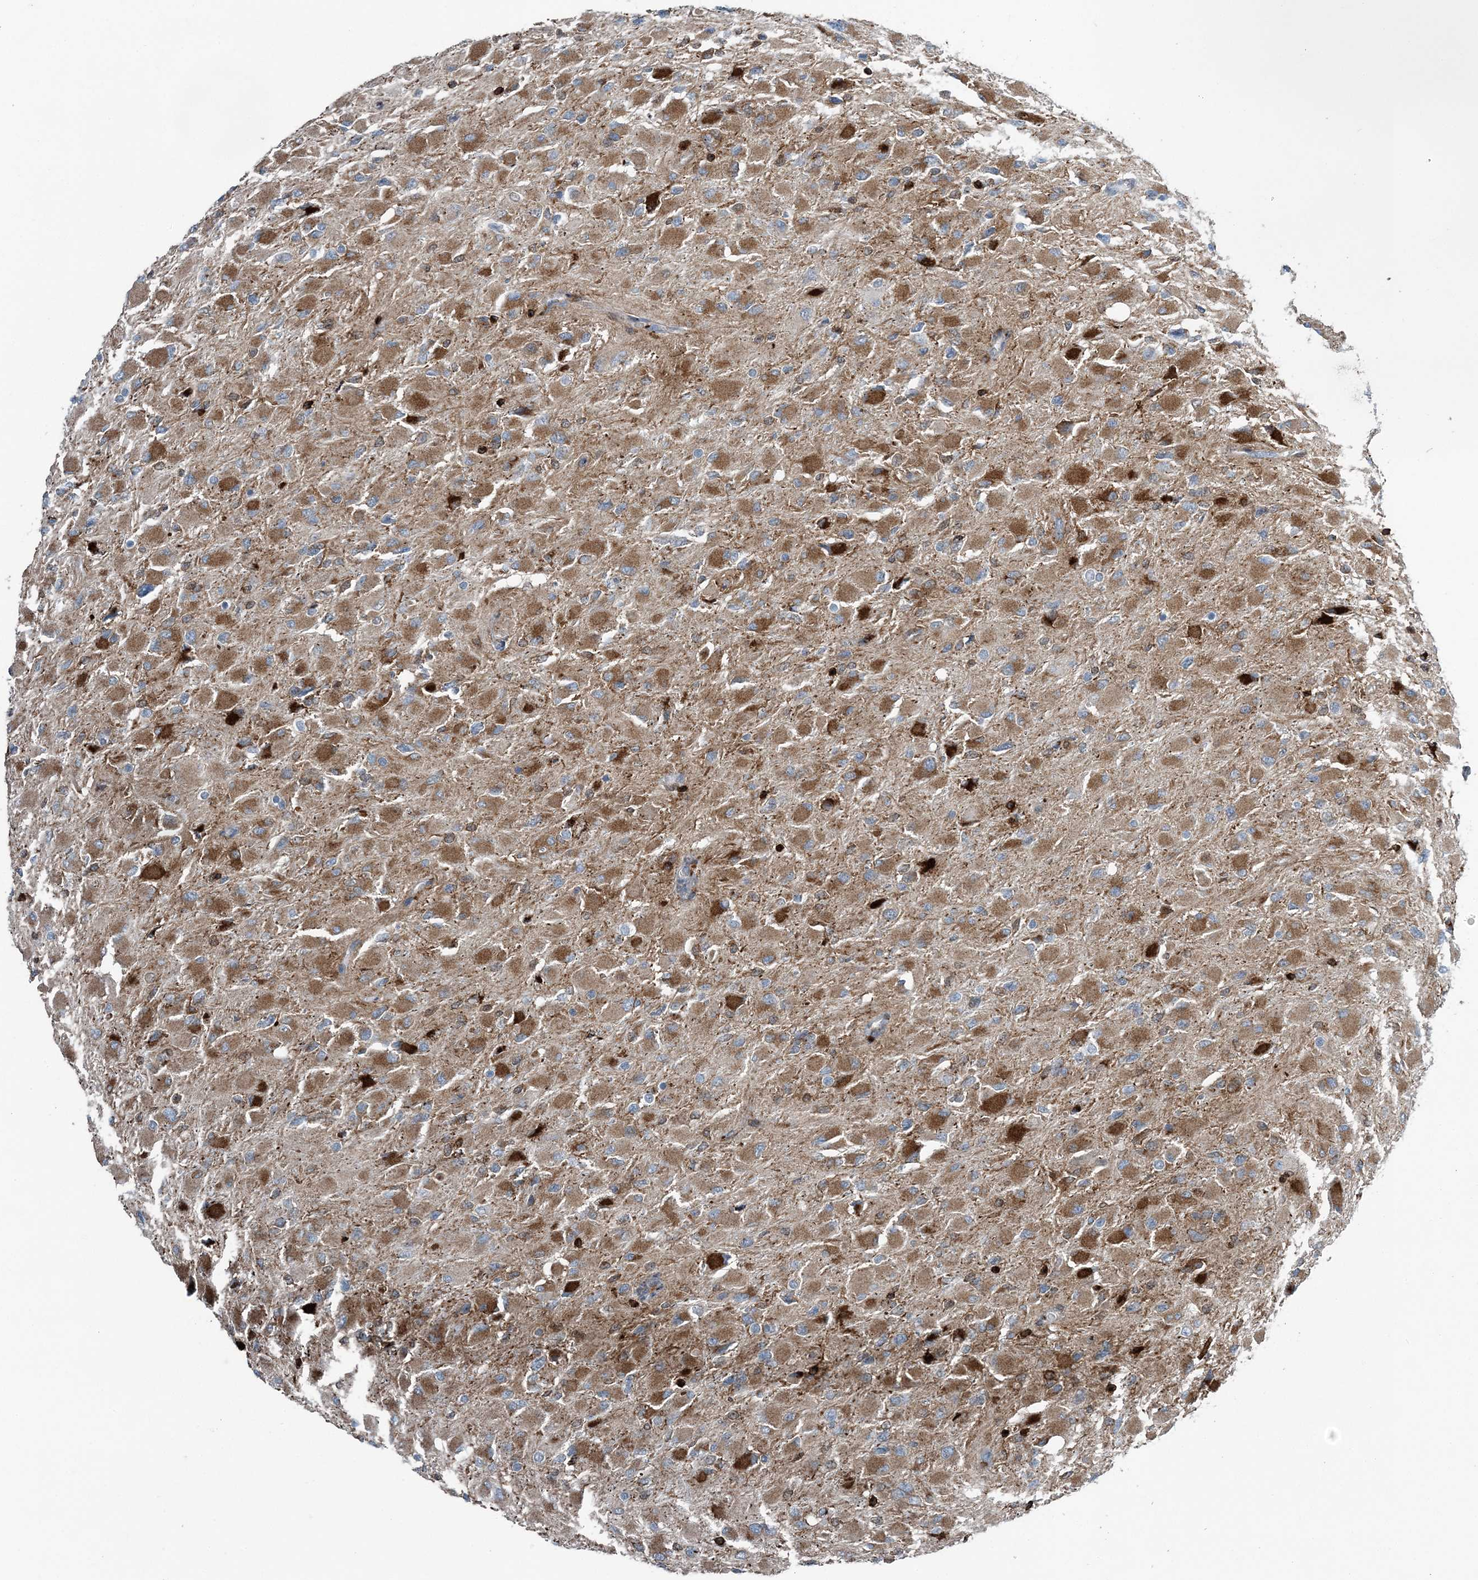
{"staining": {"intensity": "moderate", "quantity": "25%-75%", "location": "cytoplasmic/membranous"}, "tissue": "glioma", "cell_type": "Tumor cells", "image_type": "cancer", "snomed": [{"axis": "morphology", "description": "Glioma, malignant, High grade"}, {"axis": "topography", "description": "Cerebral cortex"}], "caption": "This histopathology image demonstrates glioma stained with IHC to label a protein in brown. The cytoplasmic/membranous of tumor cells show moderate positivity for the protein. Nuclei are counter-stained blue.", "gene": "CFL1", "patient": {"sex": "female", "age": 36}}